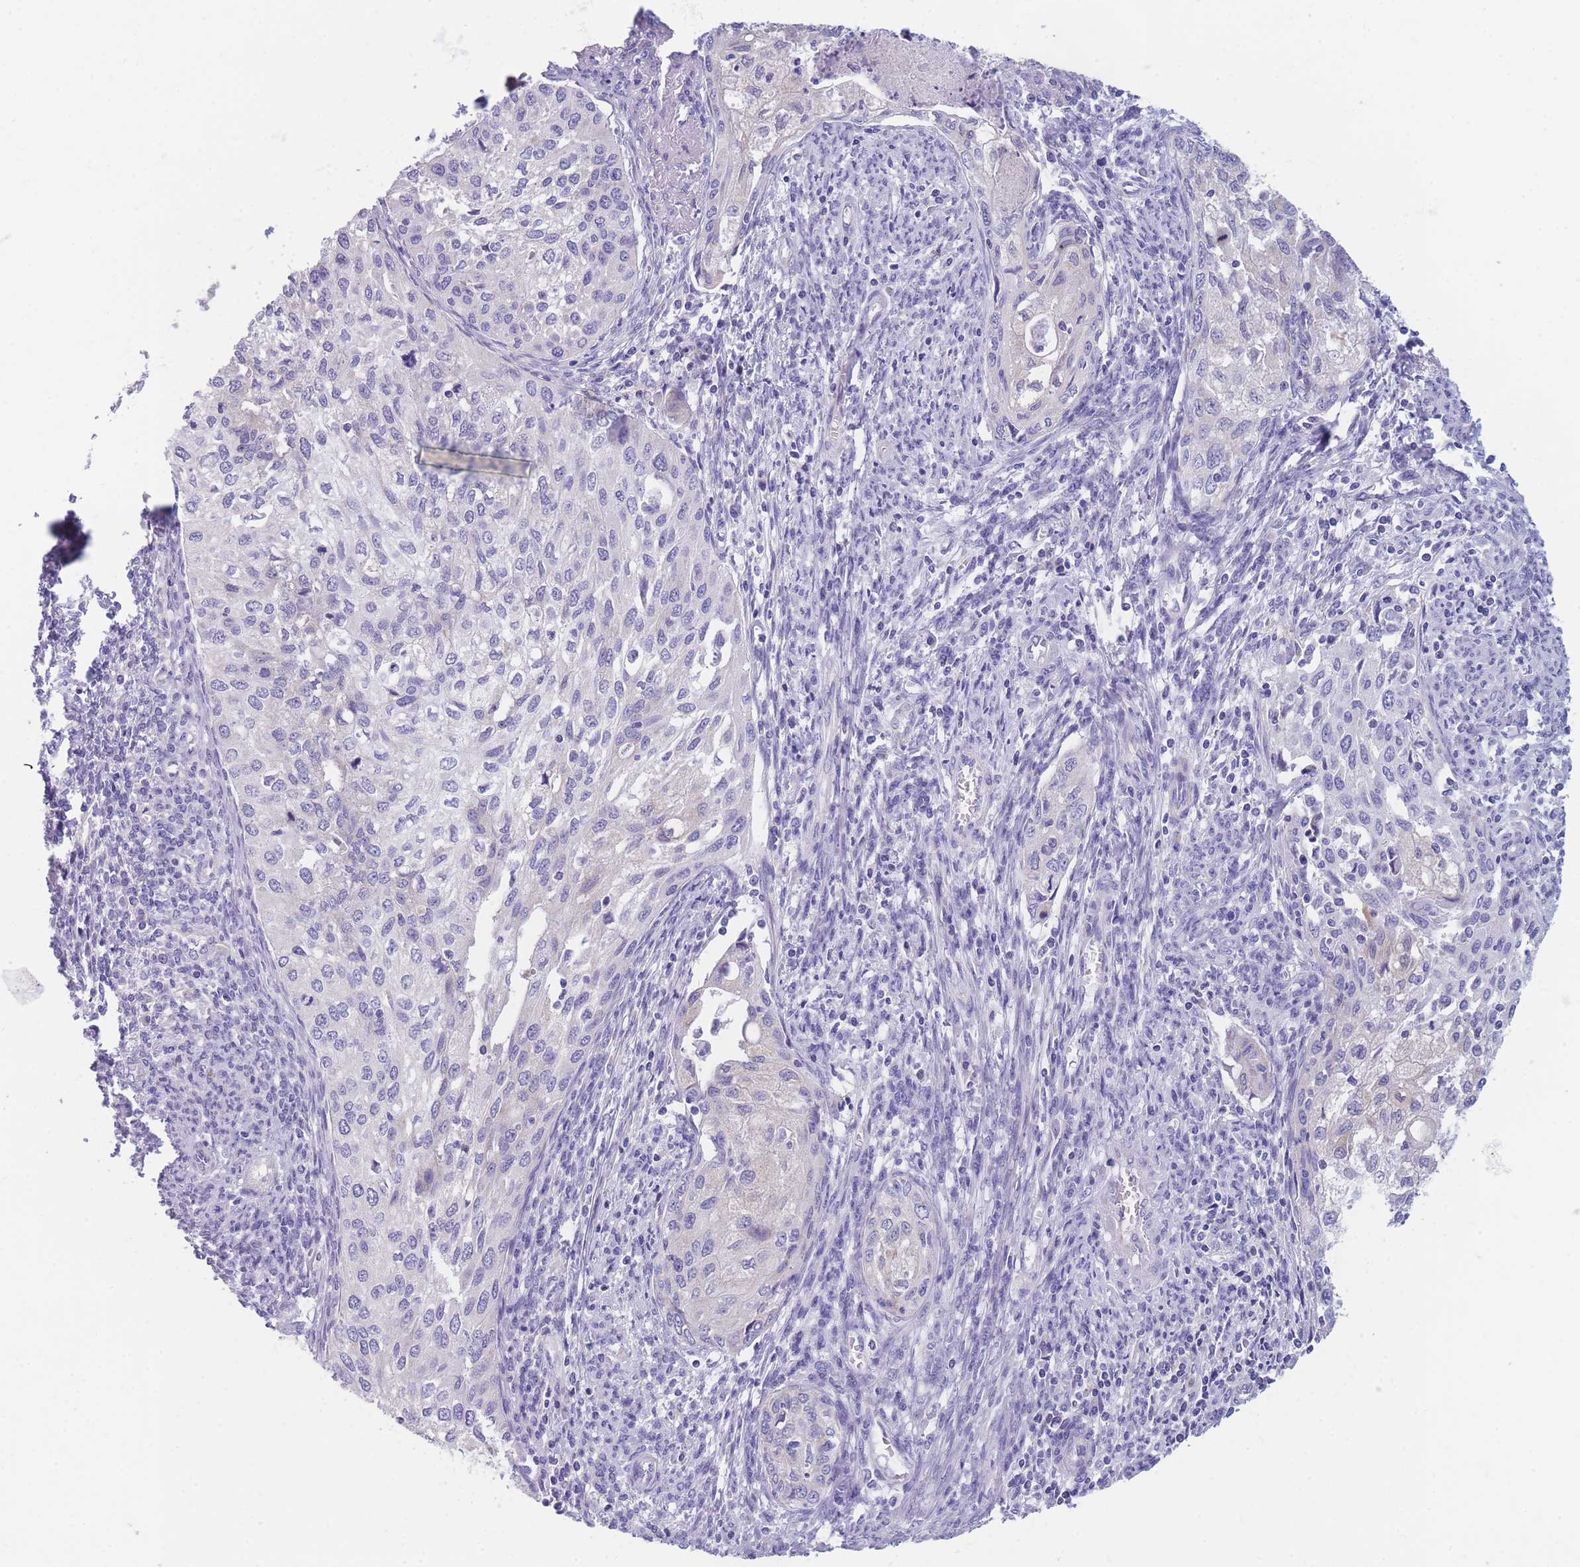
{"staining": {"intensity": "negative", "quantity": "none", "location": "none"}, "tissue": "cervical cancer", "cell_type": "Tumor cells", "image_type": "cancer", "snomed": [{"axis": "morphology", "description": "Squamous cell carcinoma, NOS"}, {"axis": "topography", "description": "Cervix"}], "caption": "A photomicrograph of human squamous cell carcinoma (cervical) is negative for staining in tumor cells.", "gene": "DHRS11", "patient": {"sex": "female", "age": 67}}